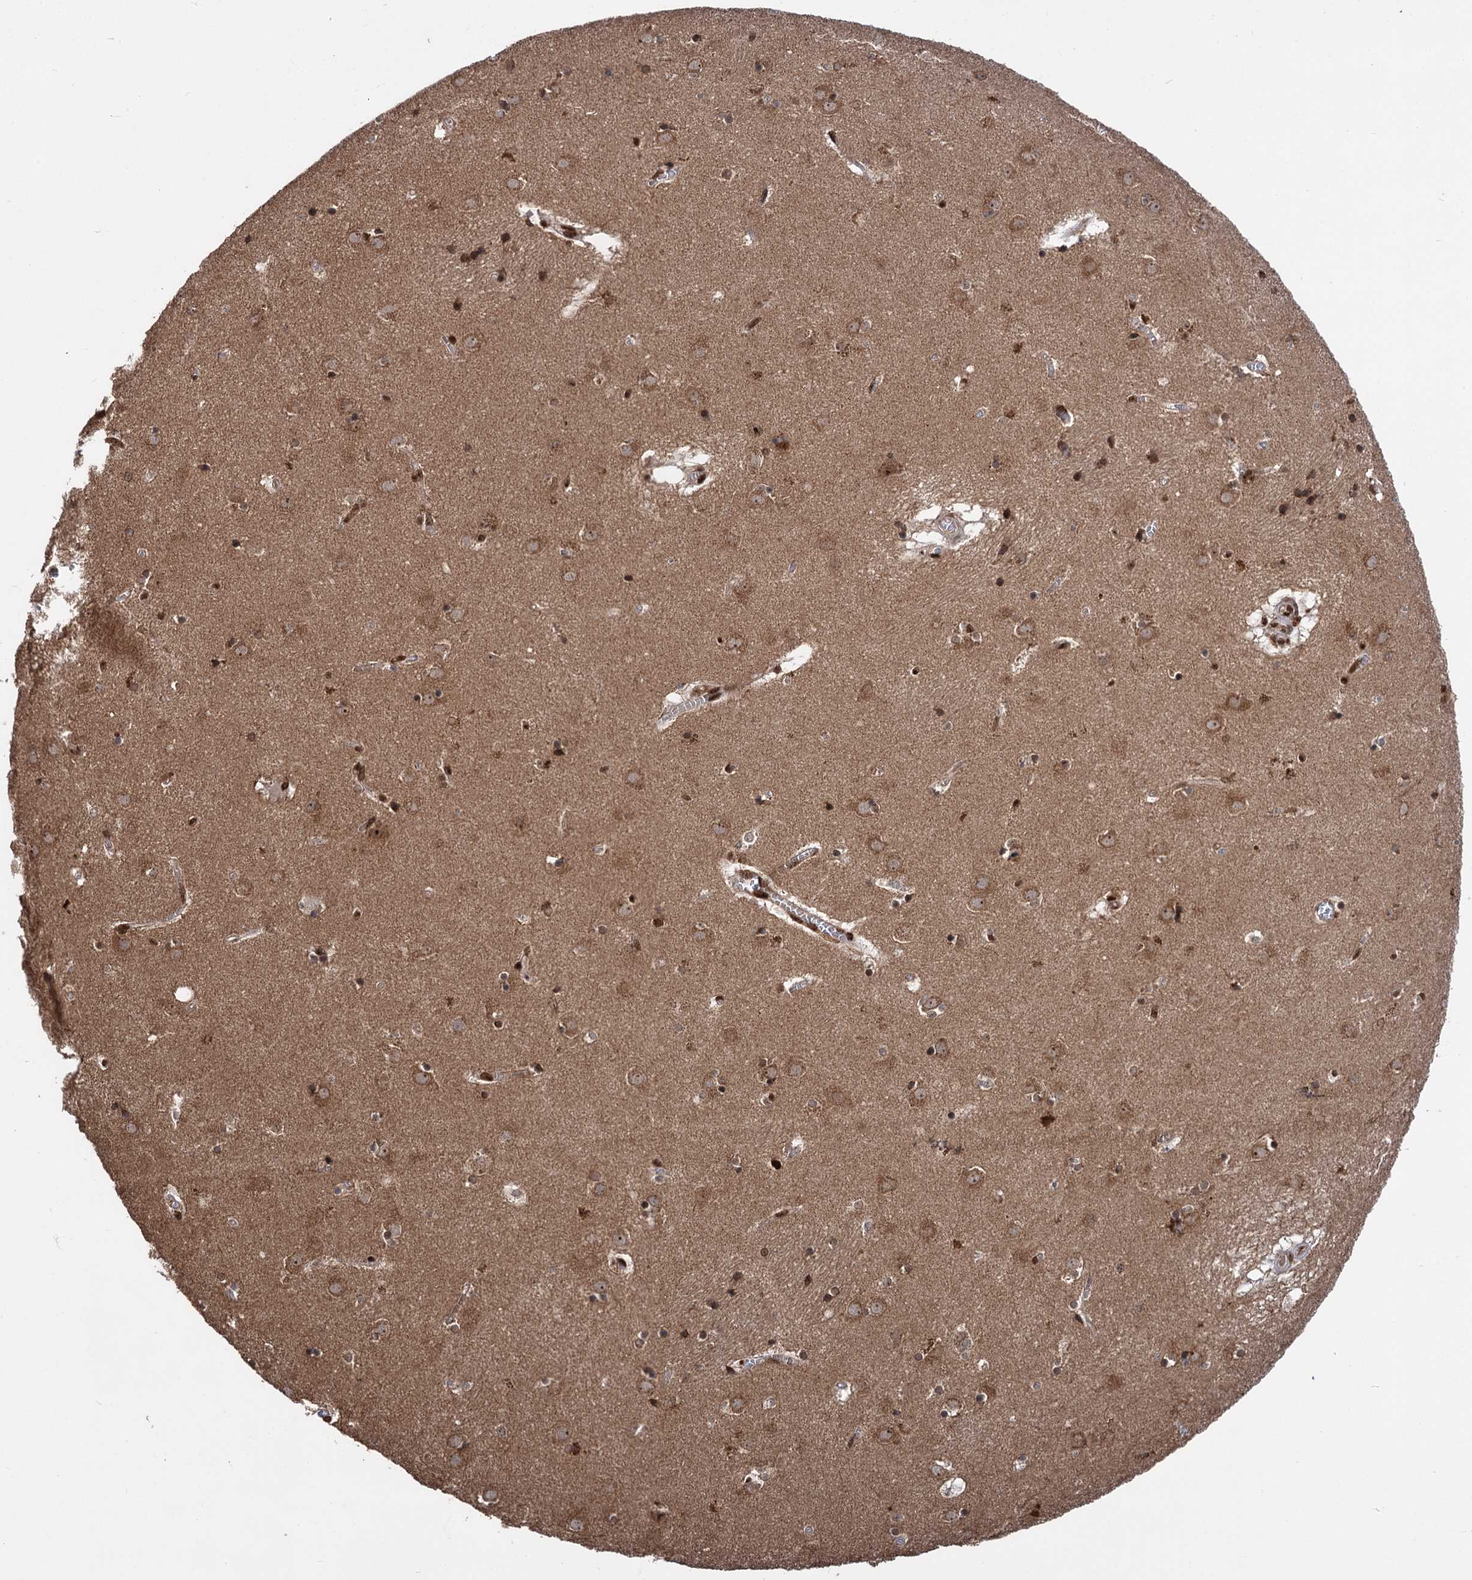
{"staining": {"intensity": "moderate", "quantity": "25%-75%", "location": "cytoplasmic/membranous"}, "tissue": "caudate", "cell_type": "Glial cells", "image_type": "normal", "snomed": [{"axis": "morphology", "description": "Normal tissue, NOS"}, {"axis": "topography", "description": "Lateral ventricle wall"}], "caption": "Glial cells reveal medium levels of moderate cytoplasmic/membranous positivity in about 25%-75% of cells in normal human caudate. (Brightfield microscopy of DAB IHC at high magnification).", "gene": "MESD", "patient": {"sex": "male", "age": 70}}